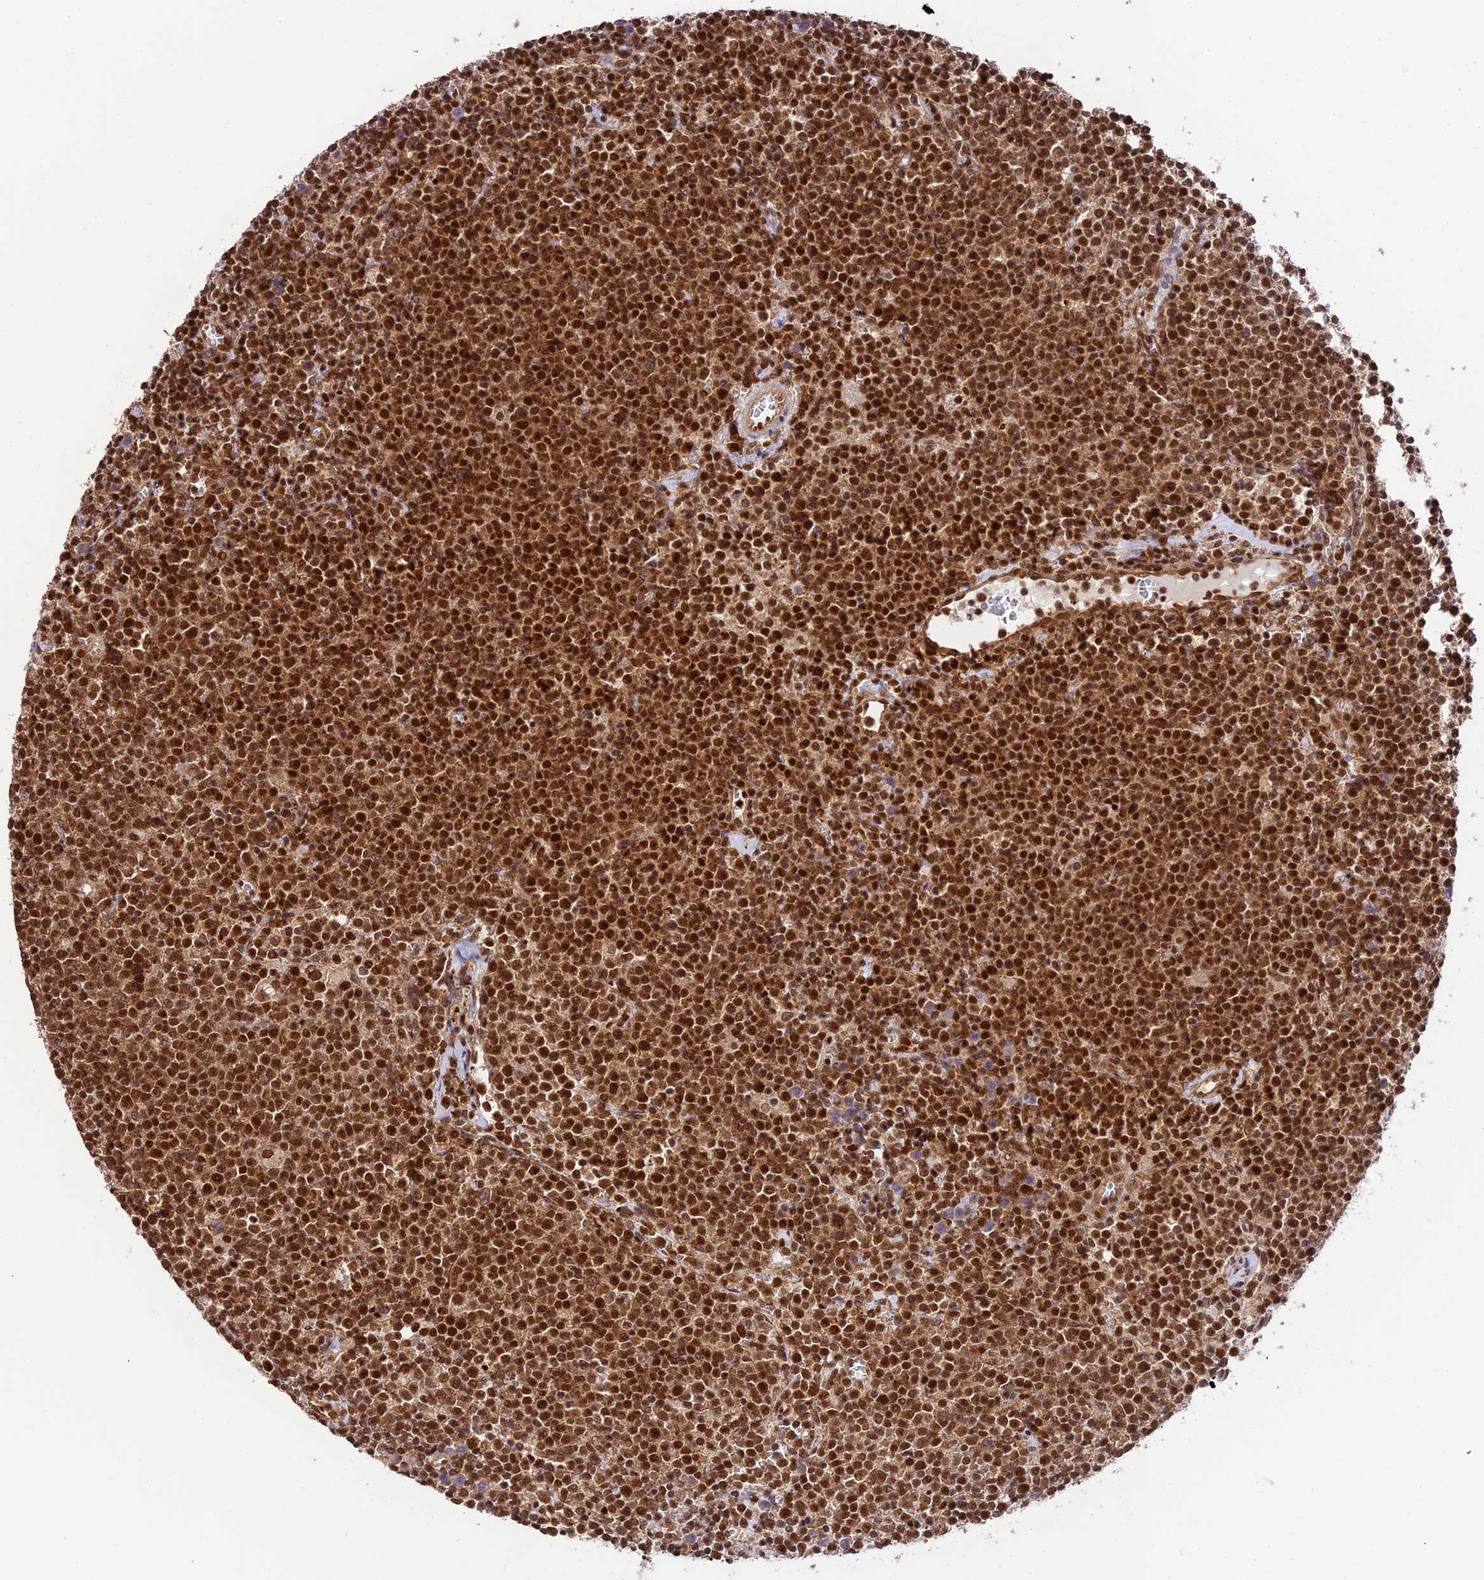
{"staining": {"intensity": "strong", "quantity": ">75%", "location": "nuclear"}, "tissue": "lymphoma", "cell_type": "Tumor cells", "image_type": "cancer", "snomed": [{"axis": "morphology", "description": "Malignant lymphoma, non-Hodgkin's type, High grade"}, {"axis": "topography", "description": "Lymph node"}], "caption": "A brown stain labels strong nuclear staining of a protein in malignant lymphoma, non-Hodgkin's type (high-grade) tumor cells. The staining is performed using DAB (3,3'-diaminobenzidine) brown chromogen to label protein expression. The nuclei are counter-stained blue using hematoxylin.", "gene": "TRIM22", "patient": {"sex": "male", "age": 61}}